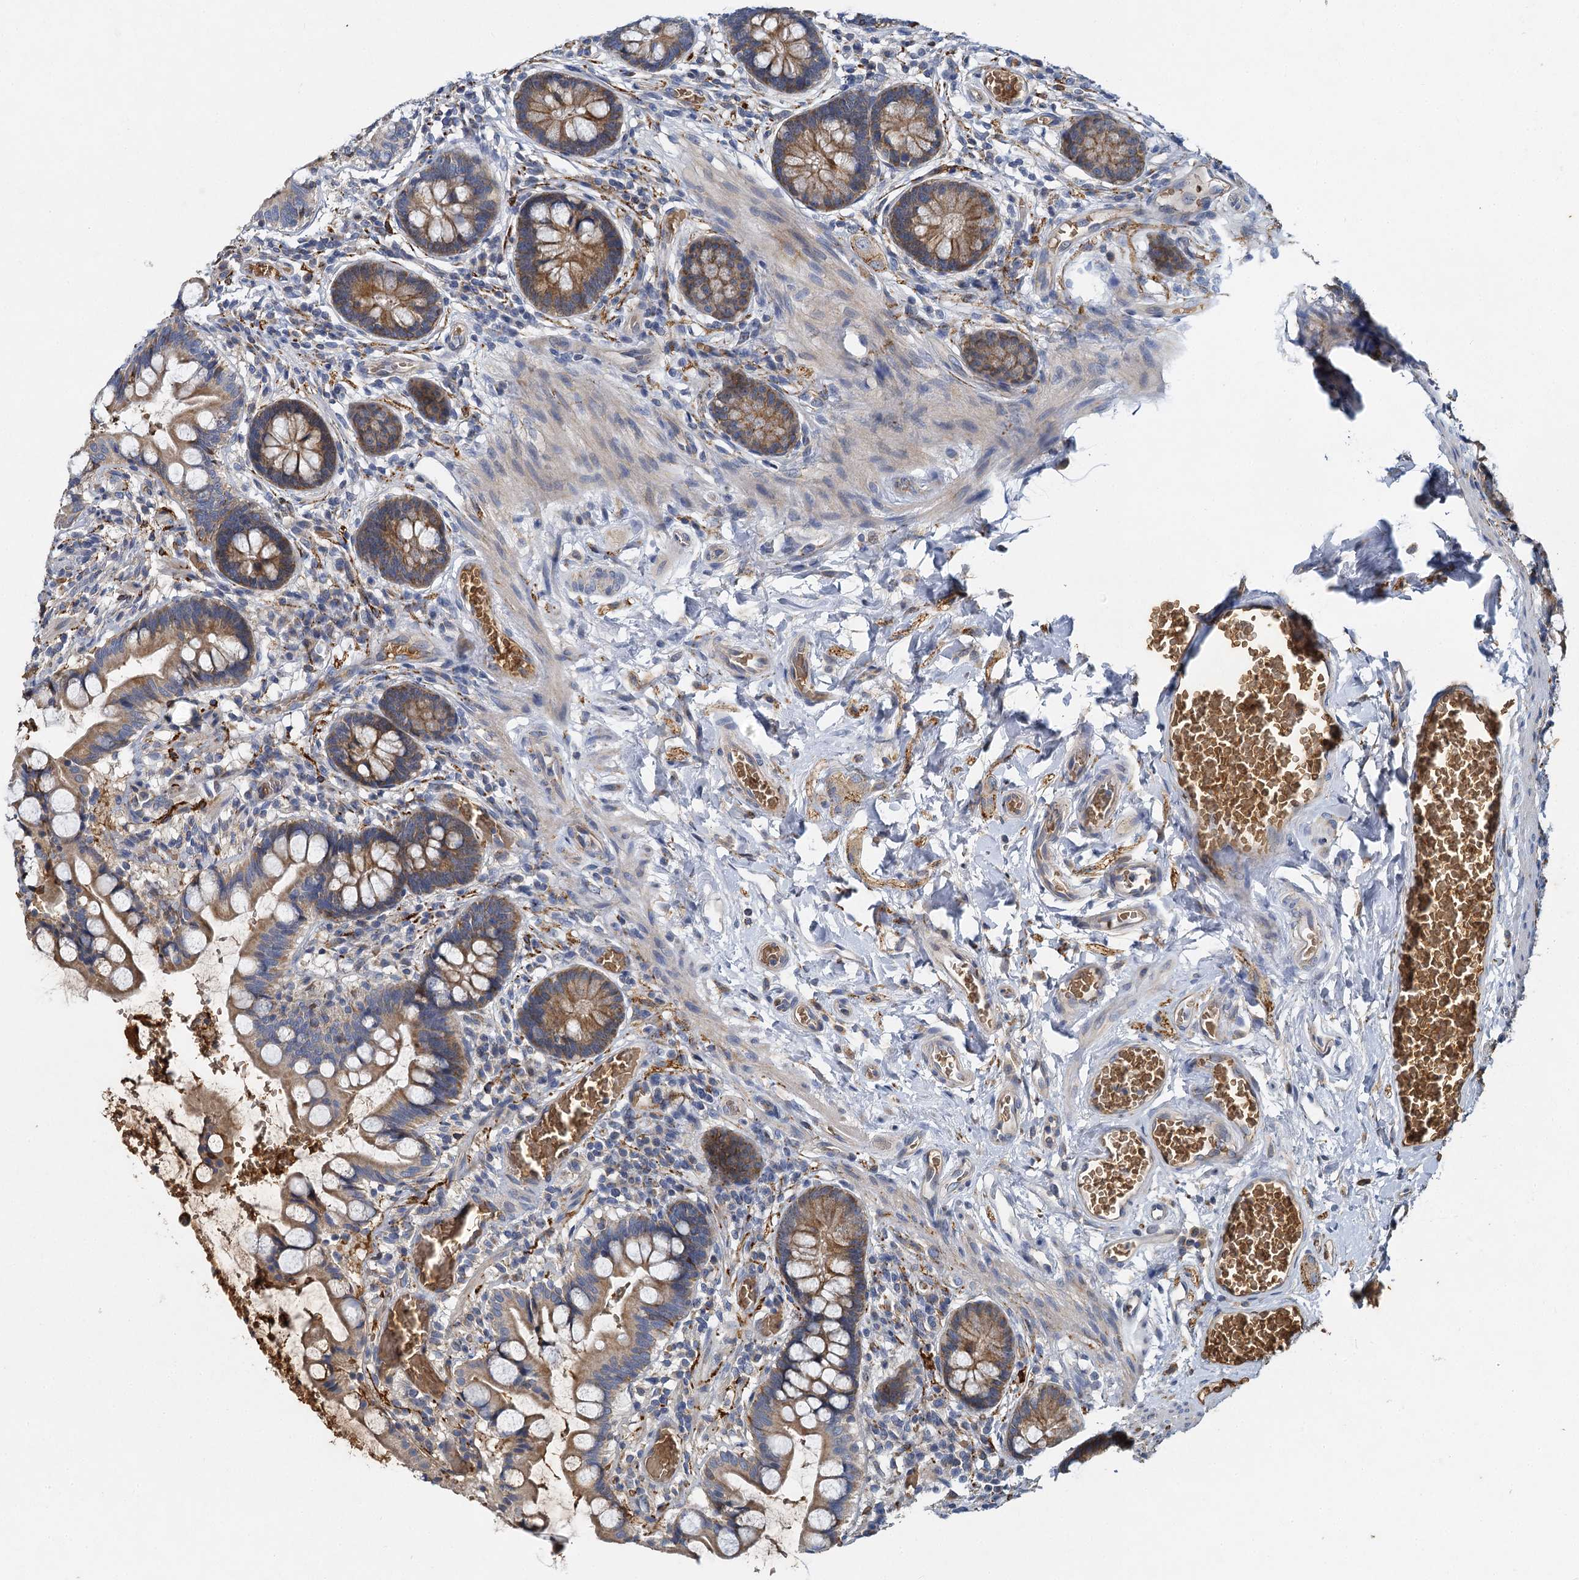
{"staining": {"intensity": "moderate", "quantity": "25%-75%", "location": "cytoplasmic/membranous"}, "tissue": "small intestine", "cell_type": "Glandular cells", "image_type": "normal", "snomed": [{"axis": "morphology", "description": "Normal tissue, NOS"}, {"axis": "topography", "description": "Small intestine"}], "caption": "The image demonstrates immunohistochemical staining of normal small intestine. There is moderate cytoplasmic/membranous staining is identified in approximately 25%-75% of glandular cells. (DAB IHC with brightfield microscopy, high magnification).", "gene": "BCS1L", "patient": {"sex": "male", "age": 52}}